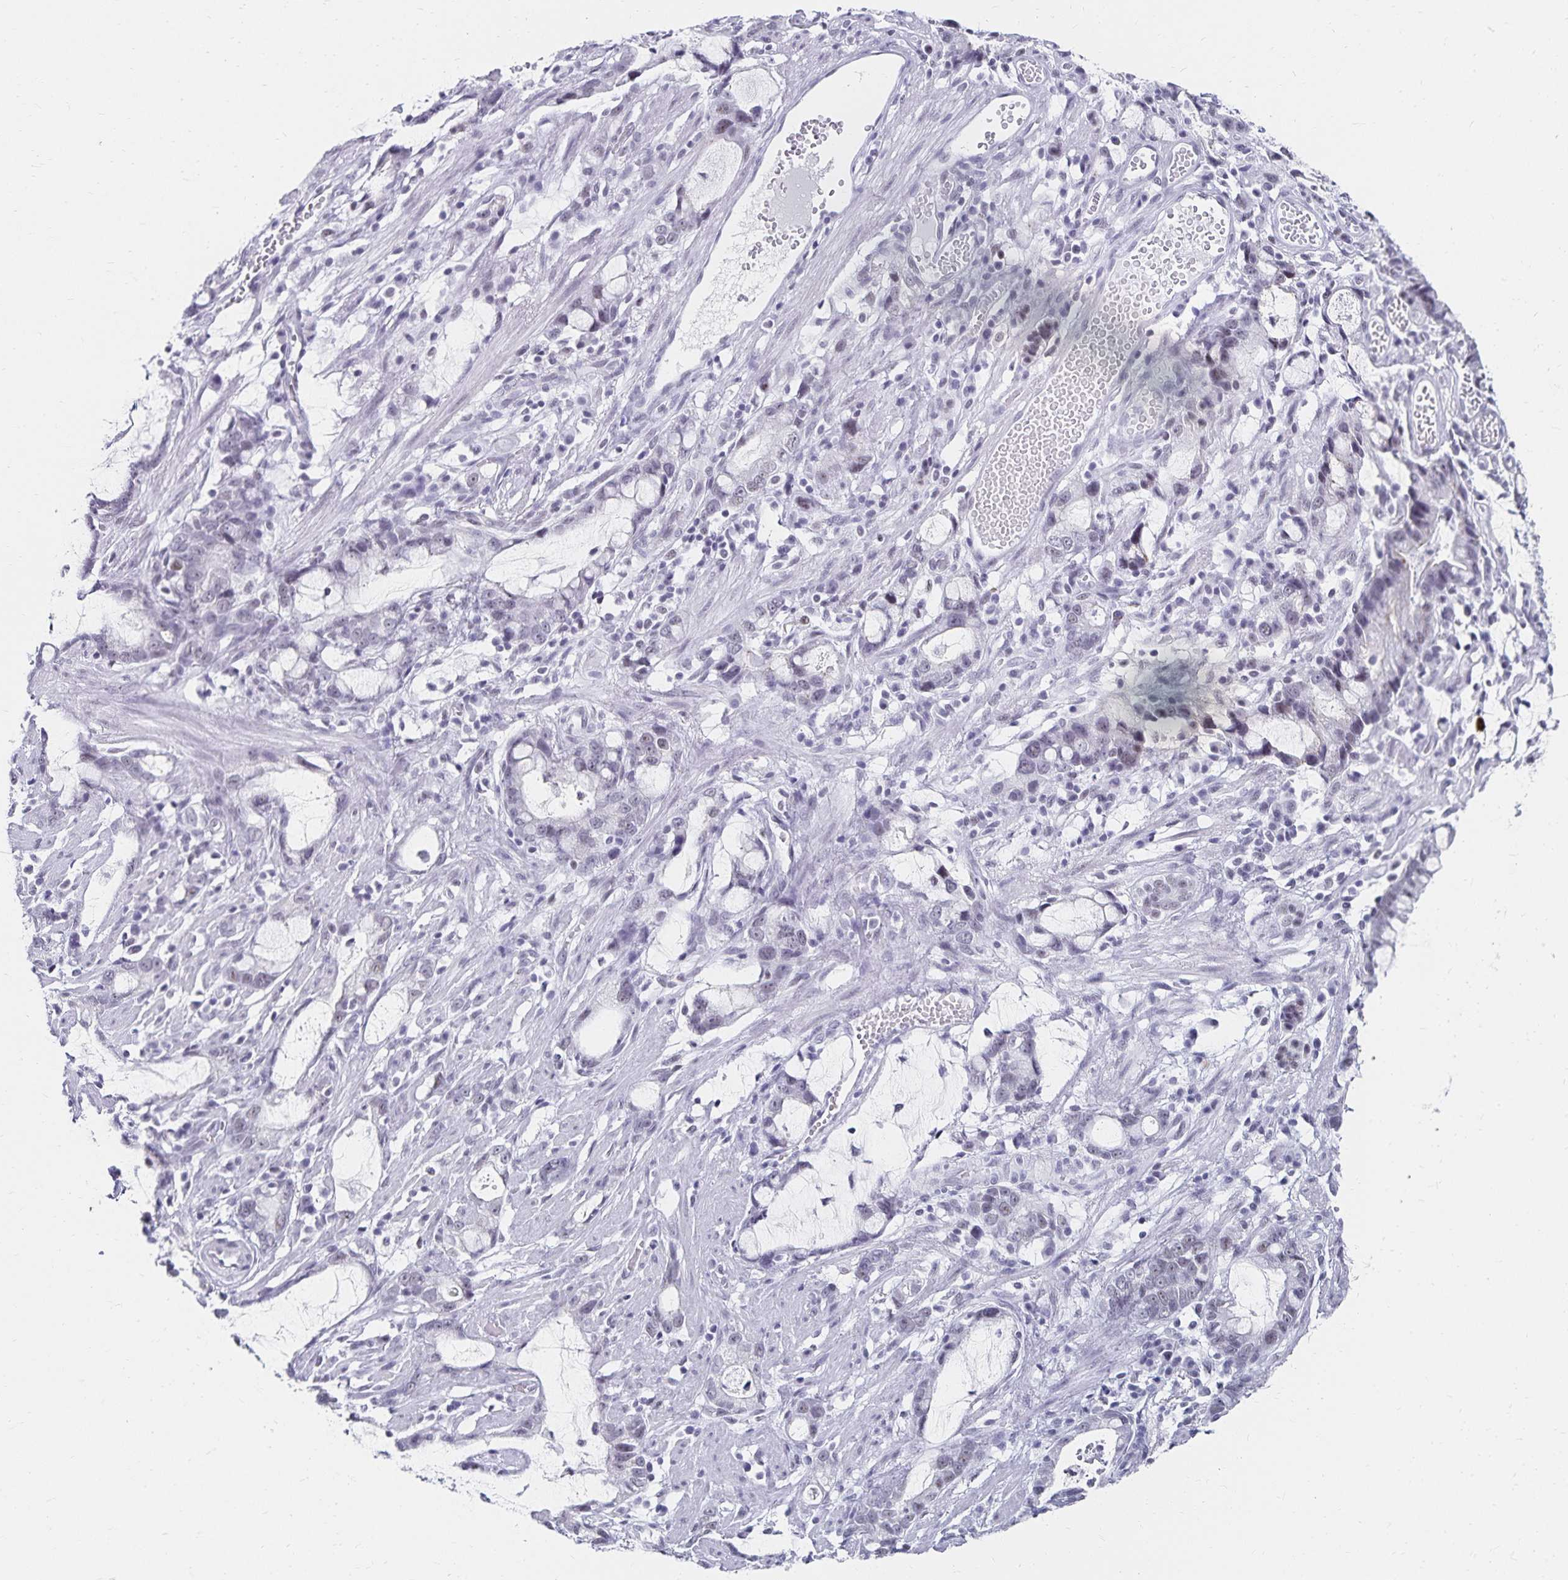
{"staining": {"intensity": "negative", "quantity": "none", "location": "none"}, "tissue": "stomach cancer", "cell_type": "Tumor cells", "image_type": "cancer", "snomed": [{"axis": "morphology", "description": "Adenocarcinoma, NOS"}, {"axis": "topography", "description": "Stomach"}], "caption": "A histopathology image of stomach adenocarcinoma stained for a protein displays no brown staining in tumor cells.", "gene": "C20orf85", "patient": {"sex": "male", "age": 55}}